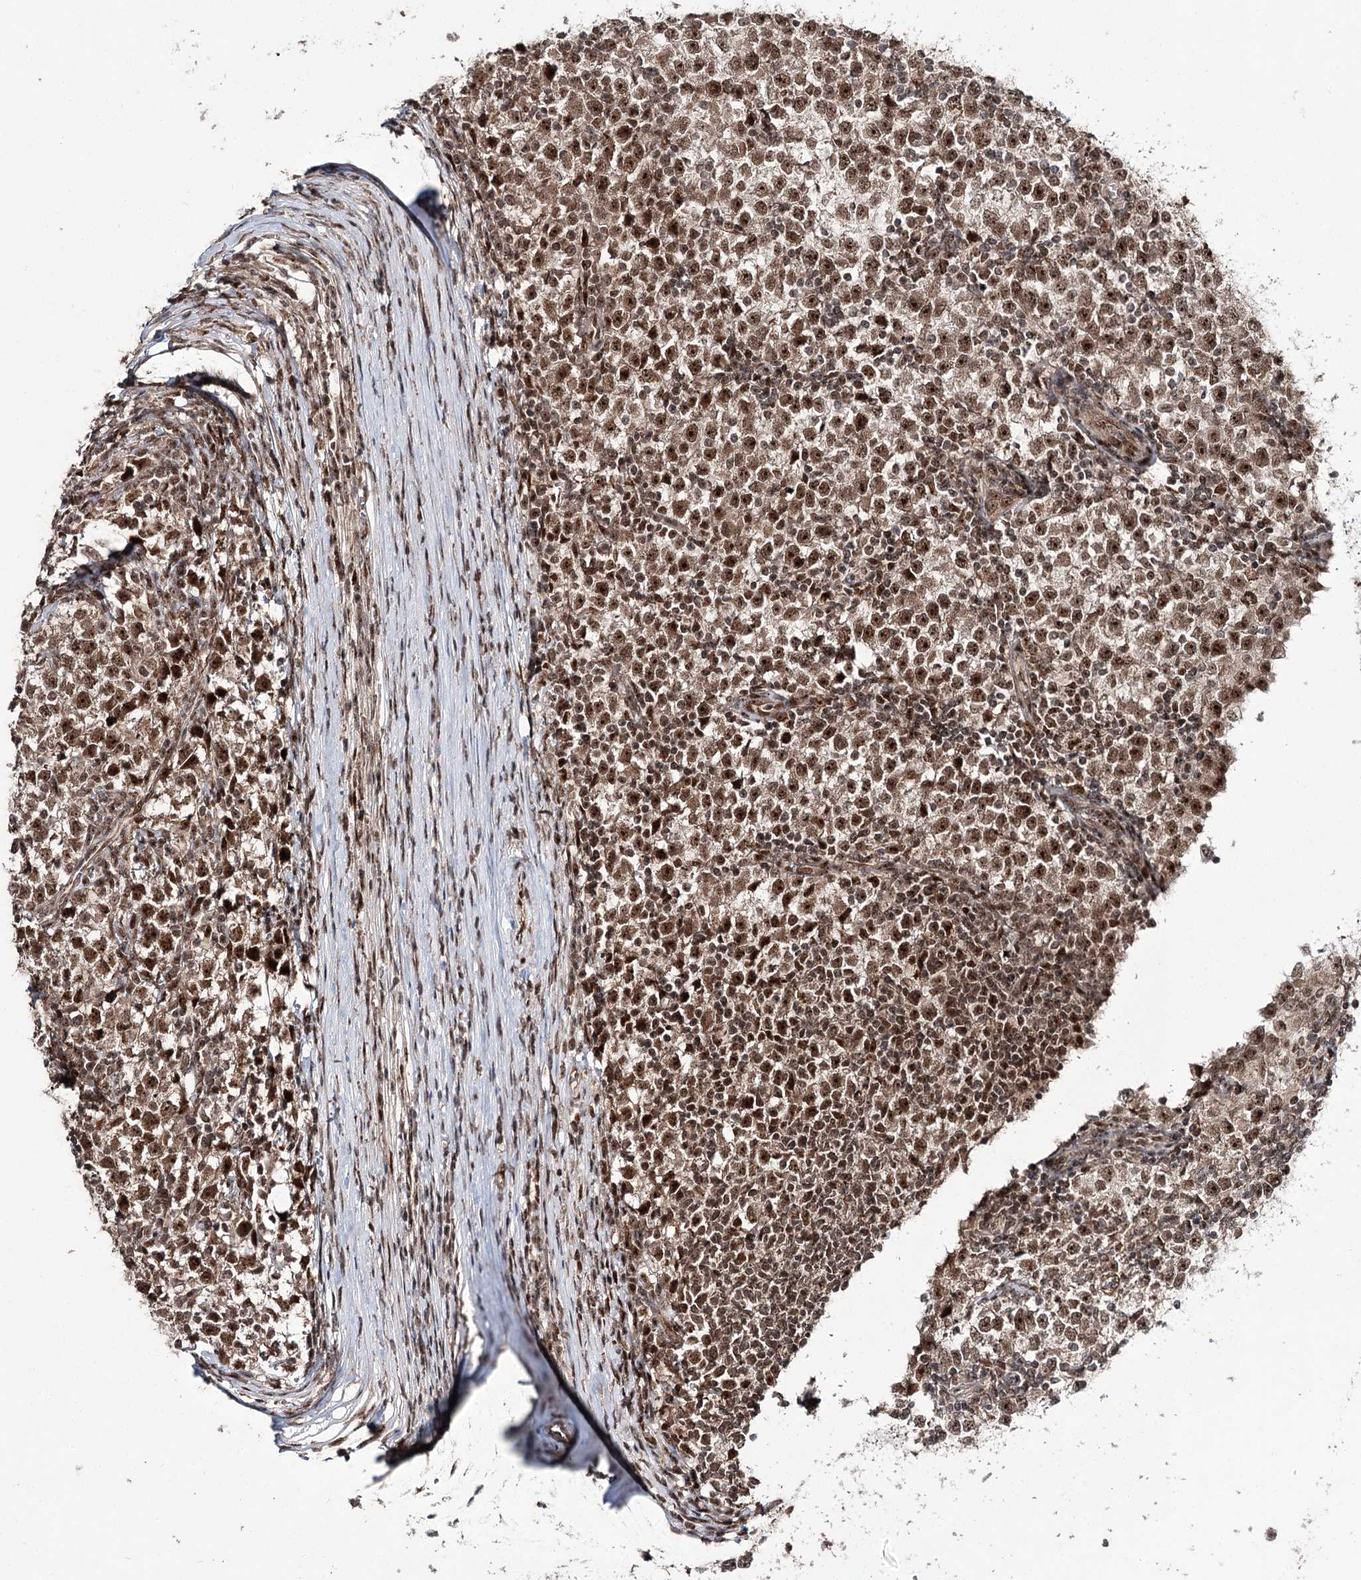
{"staining": {"intensity": "moderate", "quantity": ">75%", "location": "nuclear"}, "tissue": "testis cancer", "cell_type": "Tumor cells", "image_type": "cancer", "snomed": [{"axis": "morphology", "description": "Seminoma, NOS"}, {"axis": "topography", "description": "Testis"}], "caption": "Protein staining shows moderate nuclear expression in about >75% of tumor cells in testis cancer. (DAB IHC, brown staining for protein, blue staining for nuclei).", "gene": "ERCC3", "patient": {"sex": "male", "age": 65}}